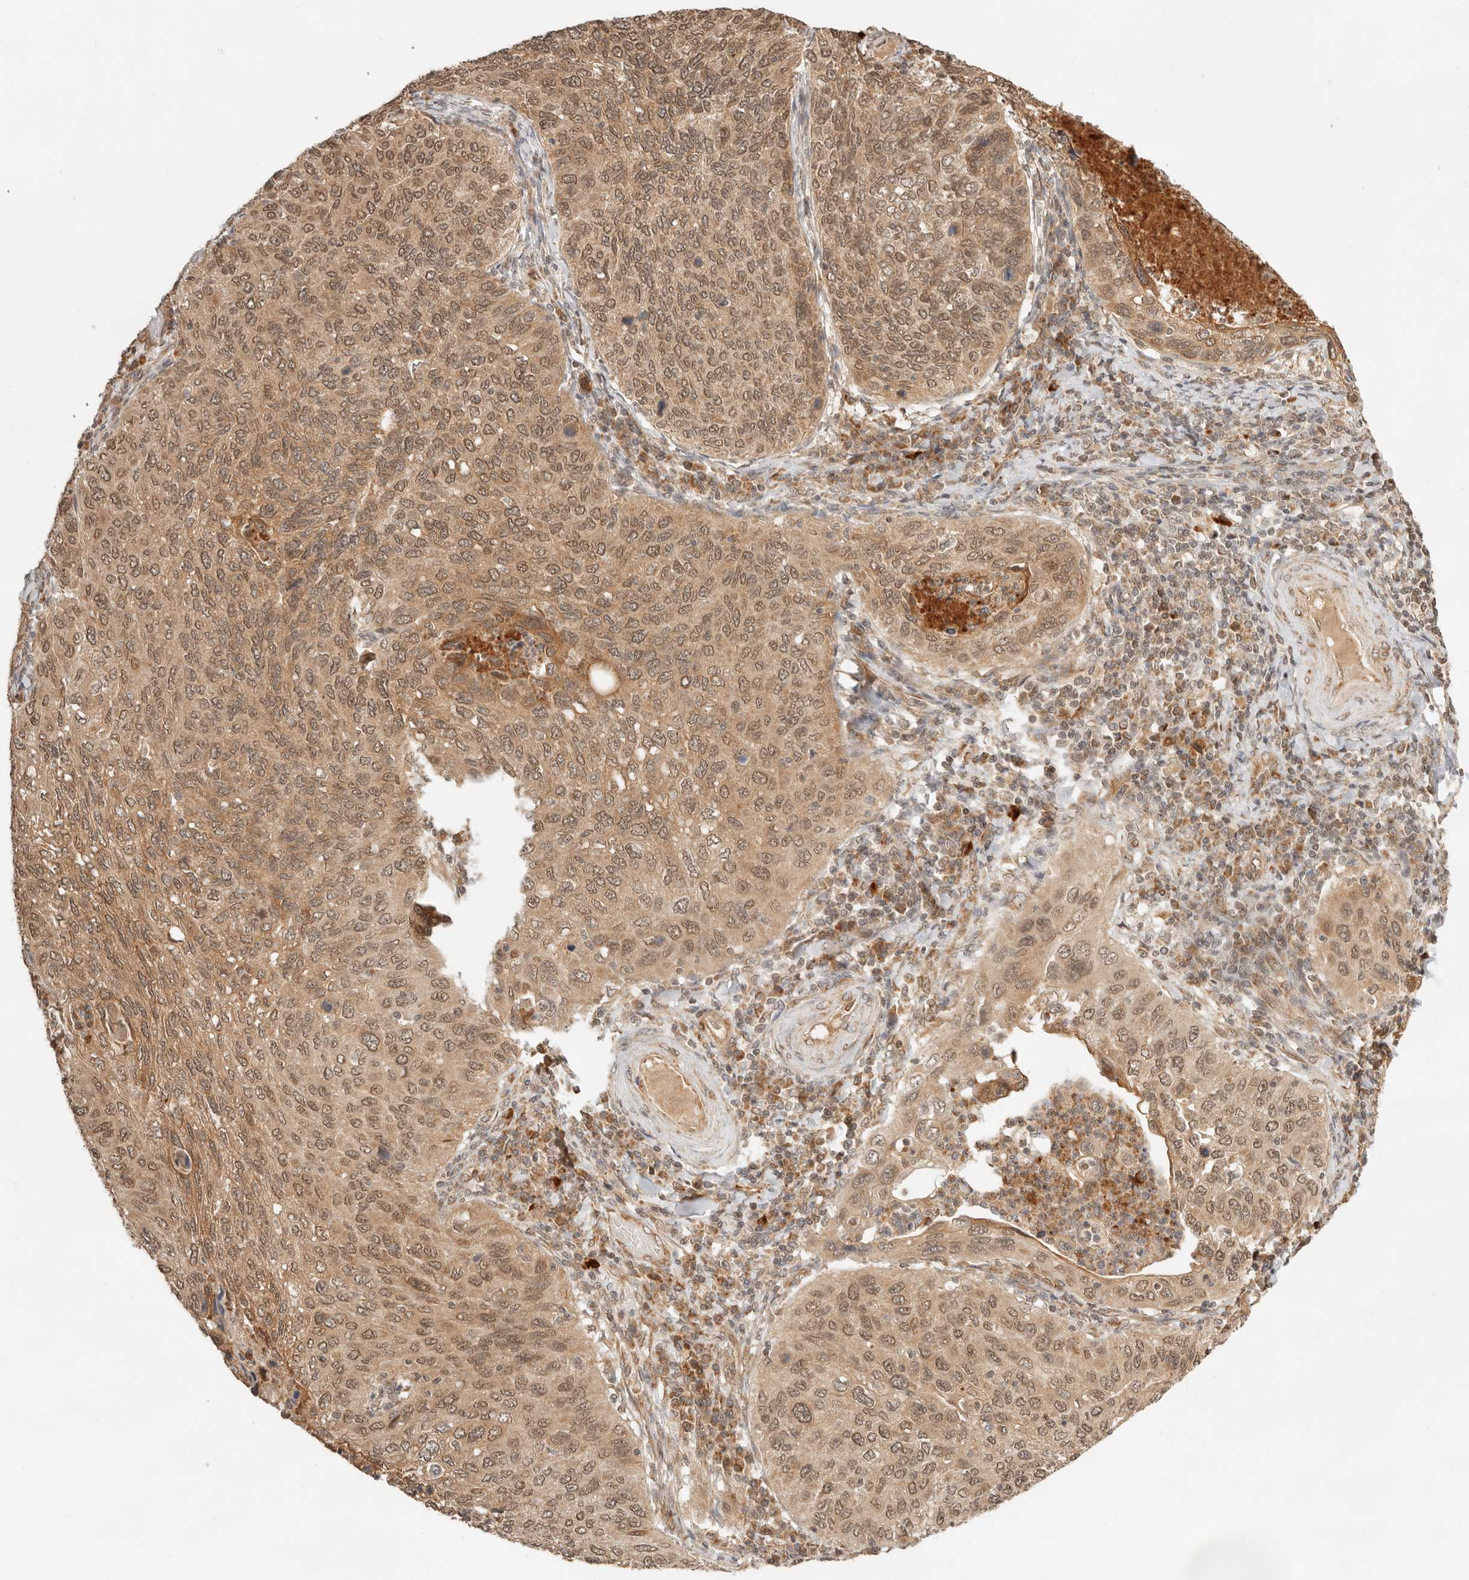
{"staining": {"intensity": "moderate", "quantity": ">75%", "location": "cytoplasmic/membranous,nuclear"}, "tissue": "cervical cancer", "cell_type": "Tumor cells", "image_type": "cancer", "snomed": [{"axis": "morphology", "description": "Squamous cell carcinoma, NOS"}, {"axis": "topography", "description": "Cervix"}], "caption": "Protein expression analysis of human cervical squamous cell carcinoma reveals moderate cytoplasmic/membranous and nuclear positivity in approximately >75% of tumor cells. The protein is stained brown, and the nuclei are stained in blue (DAB (3,3'-diaminobenzidine) IHC with brightfield microscopy, high magnification).", "gene": "BAALC", "patient": {"sex": "female", "age": 38}}